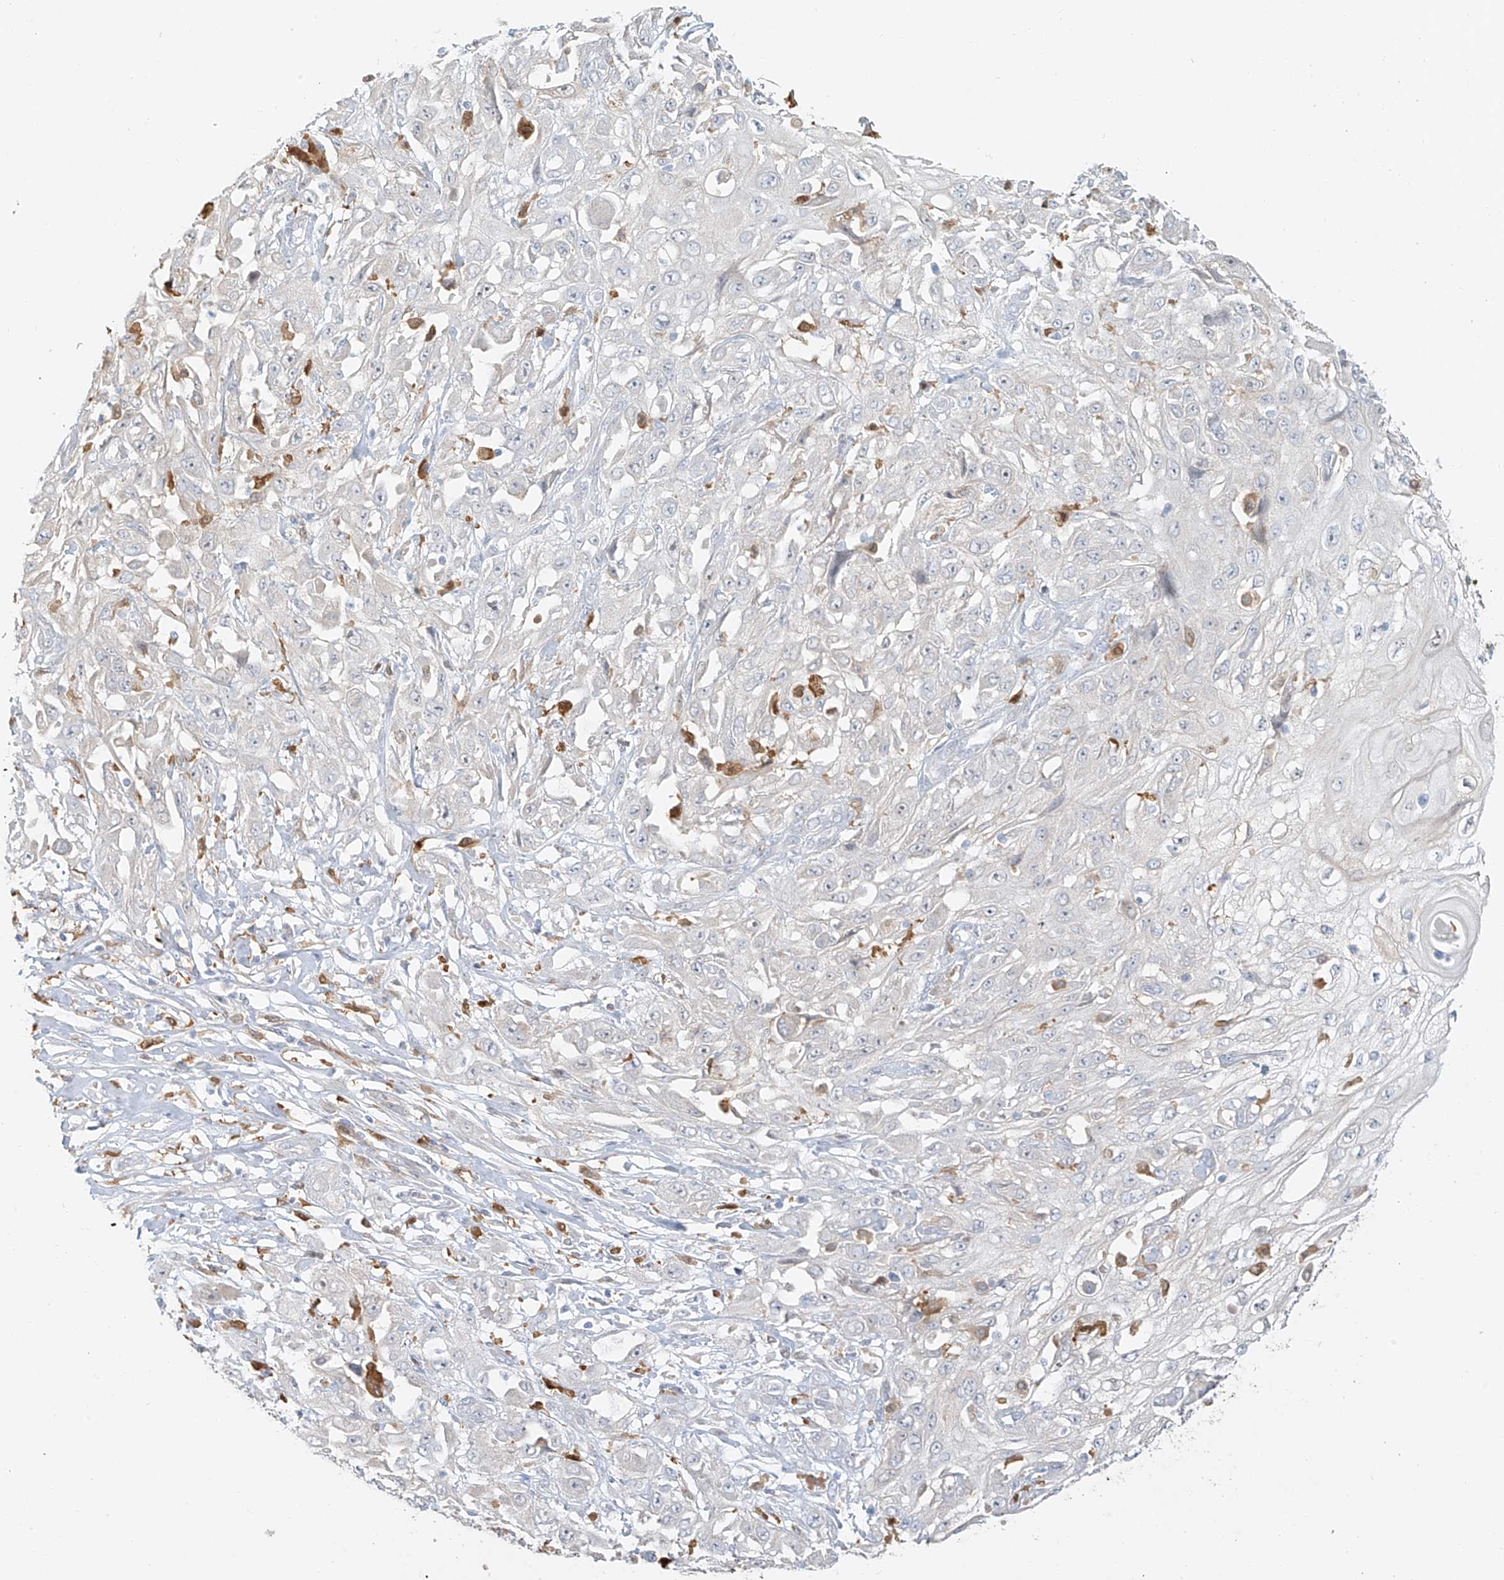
{"staining": {"intensity": "negative", "quantity": "none", "location": "none"}, "tissue": "skin cancer", "cell_type": "Tumor cells", "image_type": "cancer", "snomed": [{"axis": "morphology", "description": "Squamous cell carcinoma, NOS"}, {"axis": "morphology", "description": "Squamous cell carcinoma, metastatic, NOS"}, {"axis": "topography", "description": "Skin"}, {"axis": "topography", "description": "Lymph node"}], "caption": "High power microscopy micrograph of an immunohistochemistry micrograph of skin squamous cell carcinoma, revealing no significant staining in tumor cells.", "gene": "UPK1B", "patient": {"sex": "male", "age": 75}}